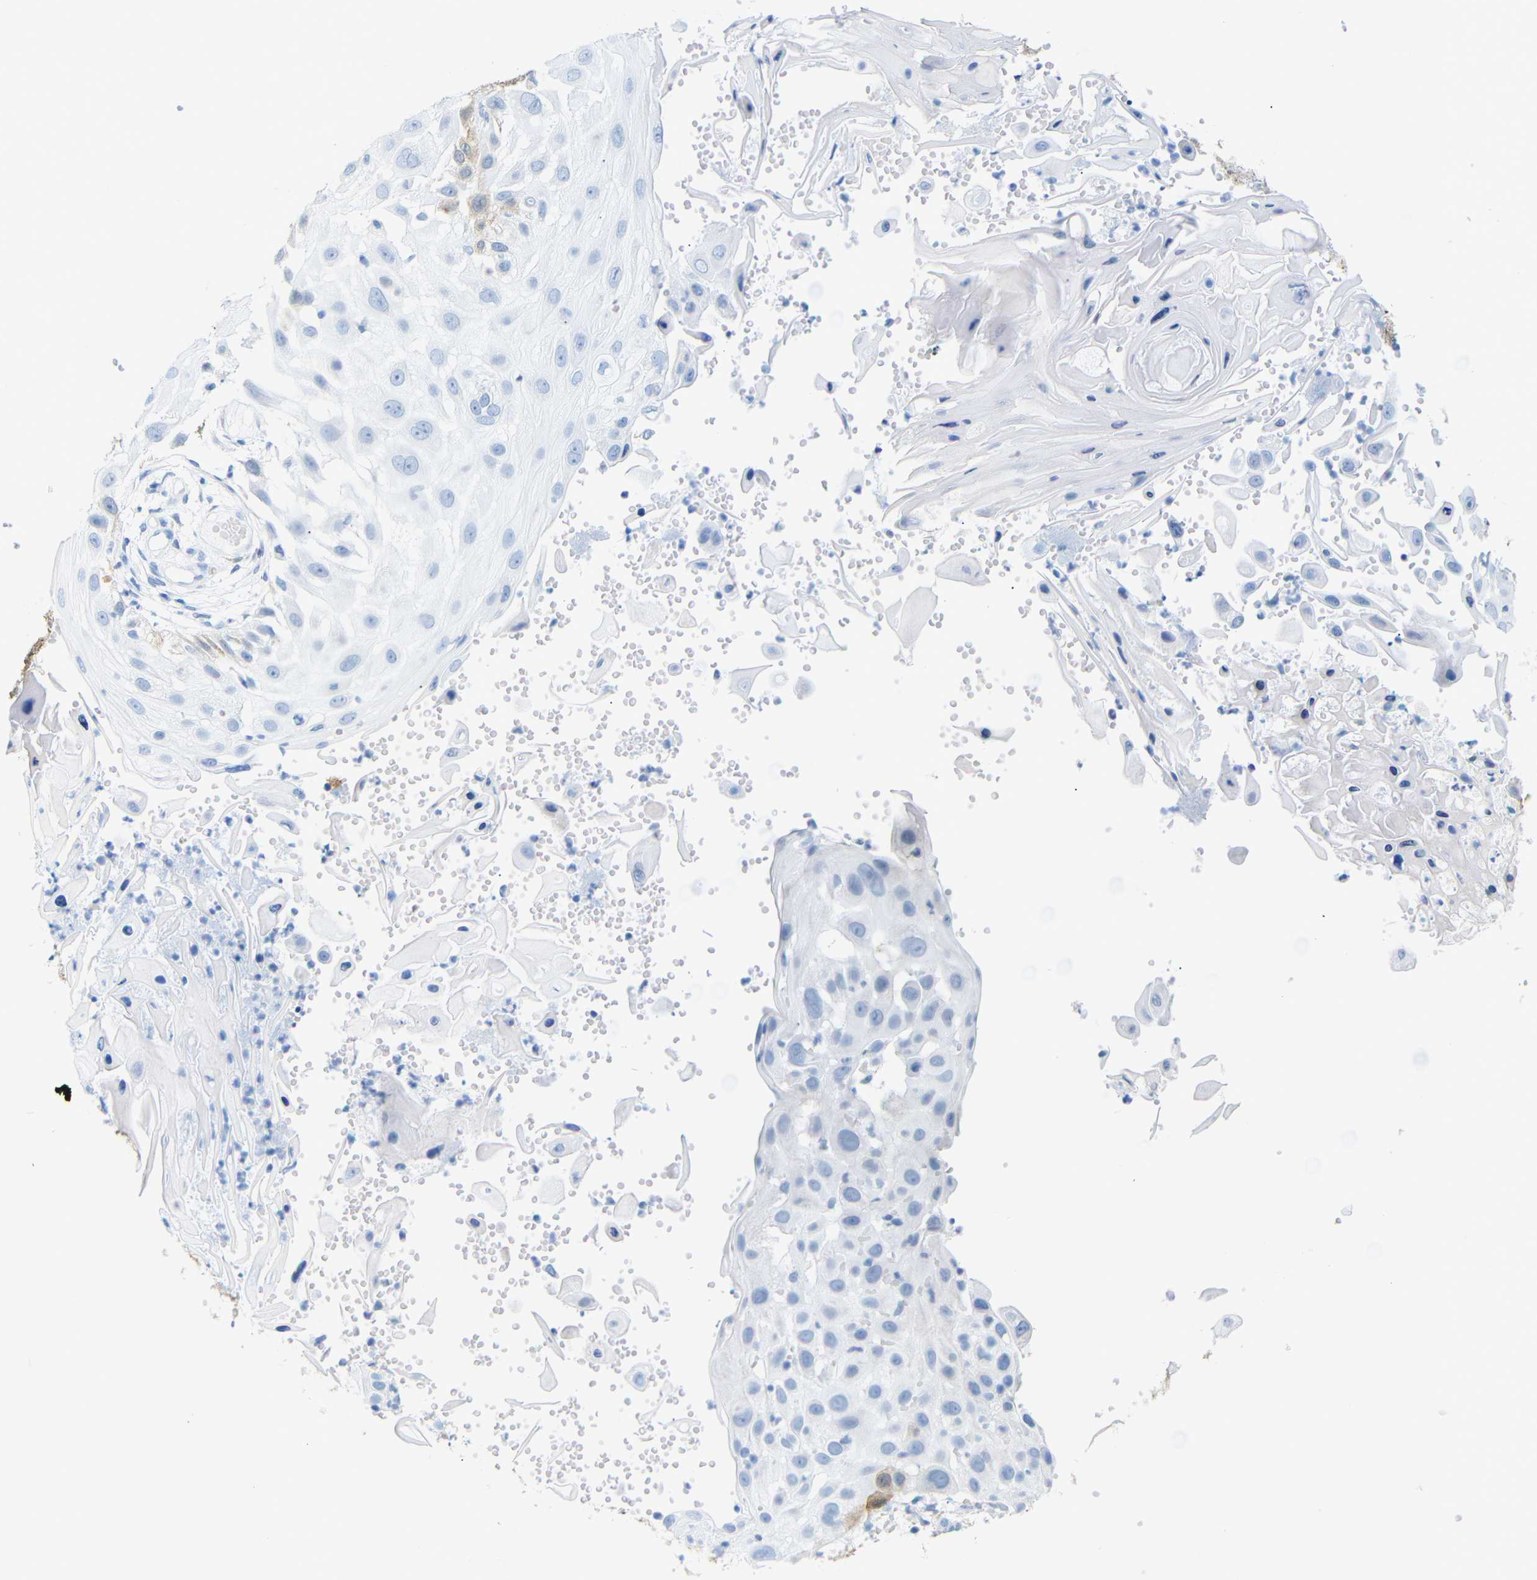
{"staining": {"intensity": "negative", "quantity": "none", "location": "none"}, "tissue": "skin cancer", "cell_type": "Tumor cells", "image_type": "cancer", "snomed": [{"axis": "morphology", "description": "Squamous cell carcinoma, NOS"}, {"axis": "topography", "description": "Skin"}], "caption": "A high-resolution photomicrograph shows immunohistochemistry (IHC) staining of skin squamous cell carcinoma, which shows no significant staining in tumor cells.", "gene": "MT1A", "patient": {"sex": "female", "age": 44}}